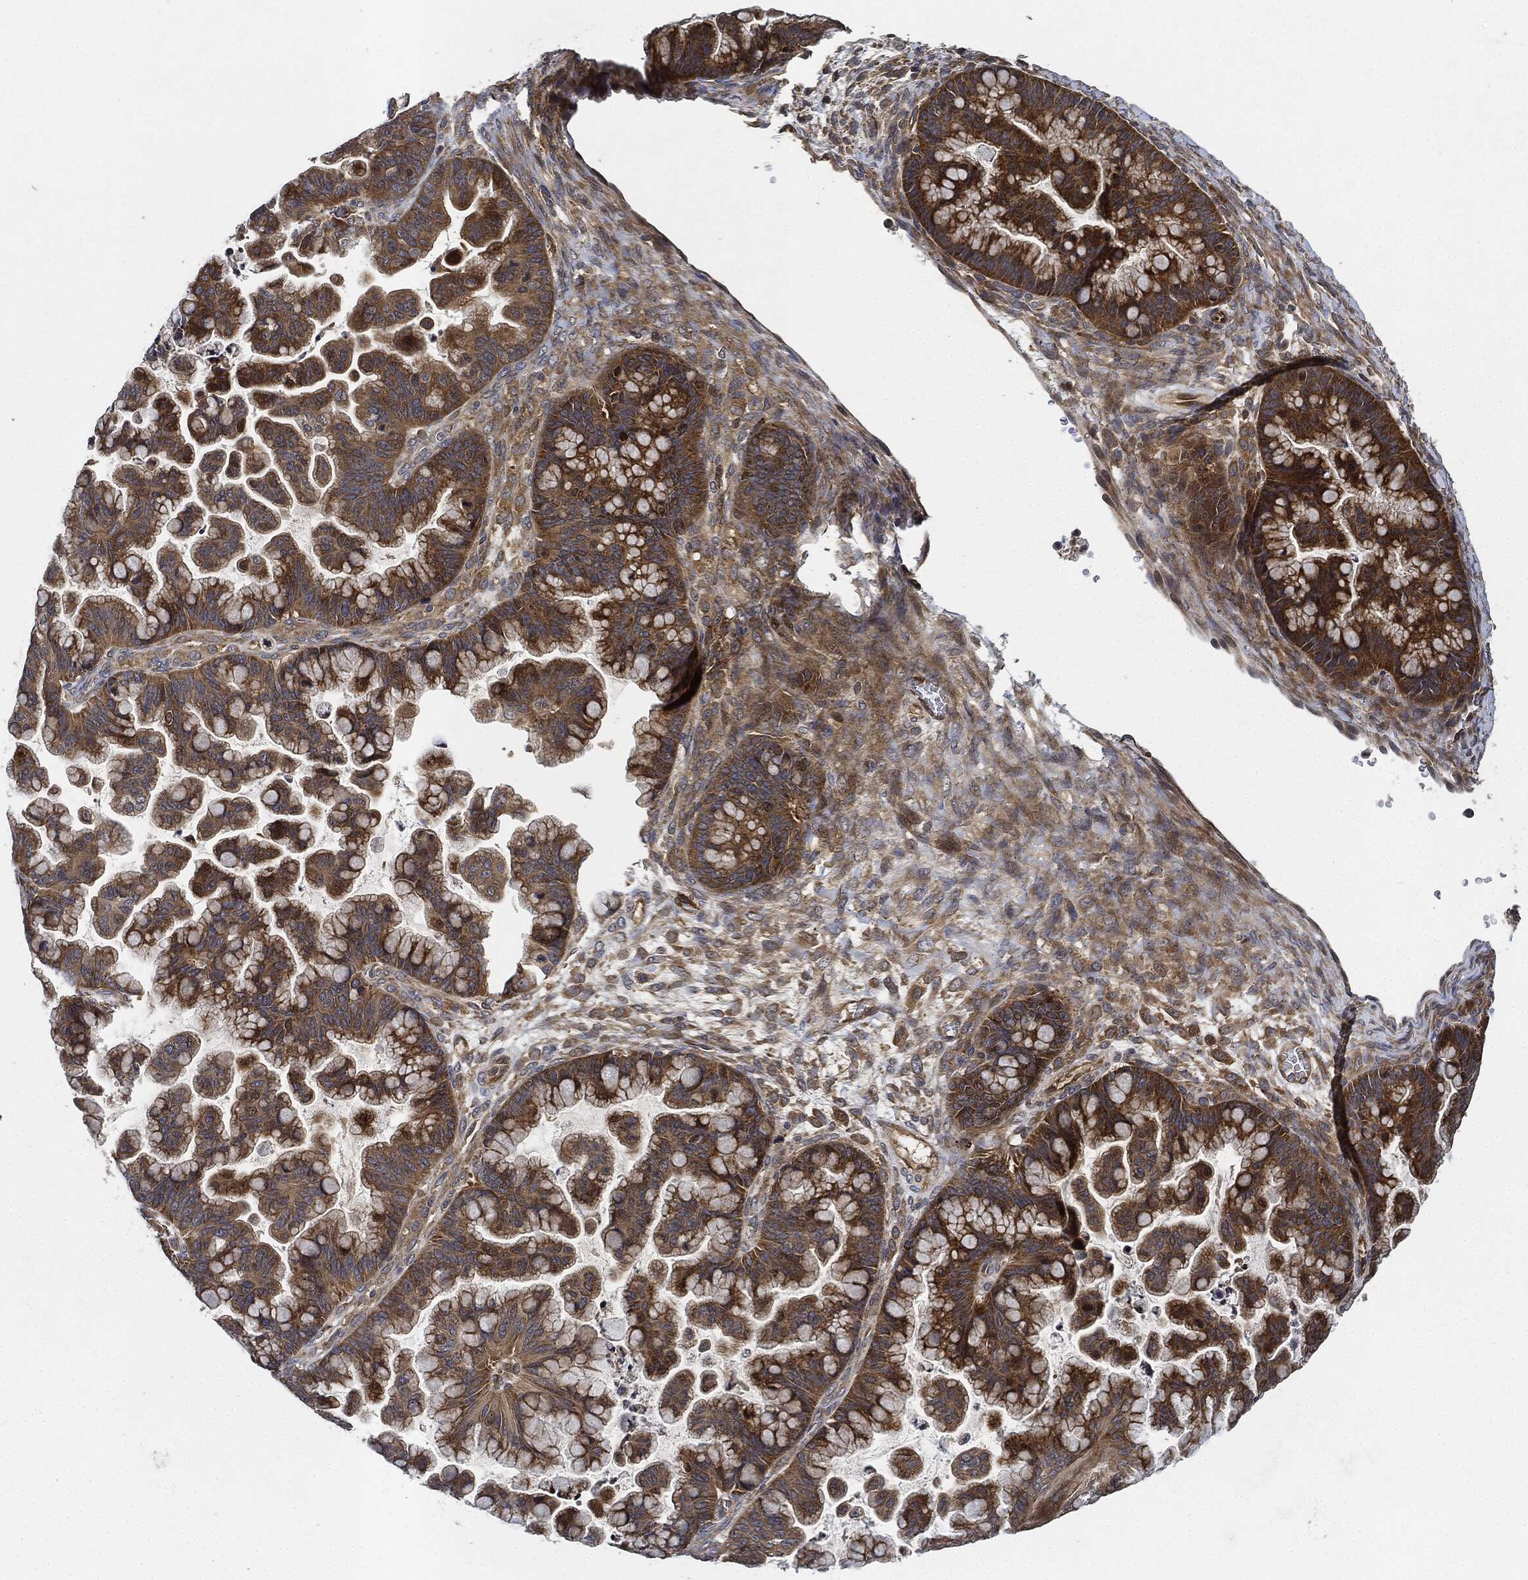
{"staining": {"intensity": "moderate", "quantity": ">75%", "location": "cytoplasmic/membranous"}, "tissue": "ovarian cancer", "cell_type": "Tumor cells", "image_type": "cancer", "snomed": [{"axis": "morphology", "description": "Cystadenocarcinoma, mucinous, NOS"}, {"axis": "topography", "description": "Ovary"}], "caption": "Protein staining shows moderate cytoplasmic/membranous positivity in approximately >75% of tumor cells in mucinous cystadenocarcinoma (ovarian). (Brightfield microscopy of DAB IHC at high magnification).", "gene": "MLST8", "patient": {"sex": "female", "age": 67}}